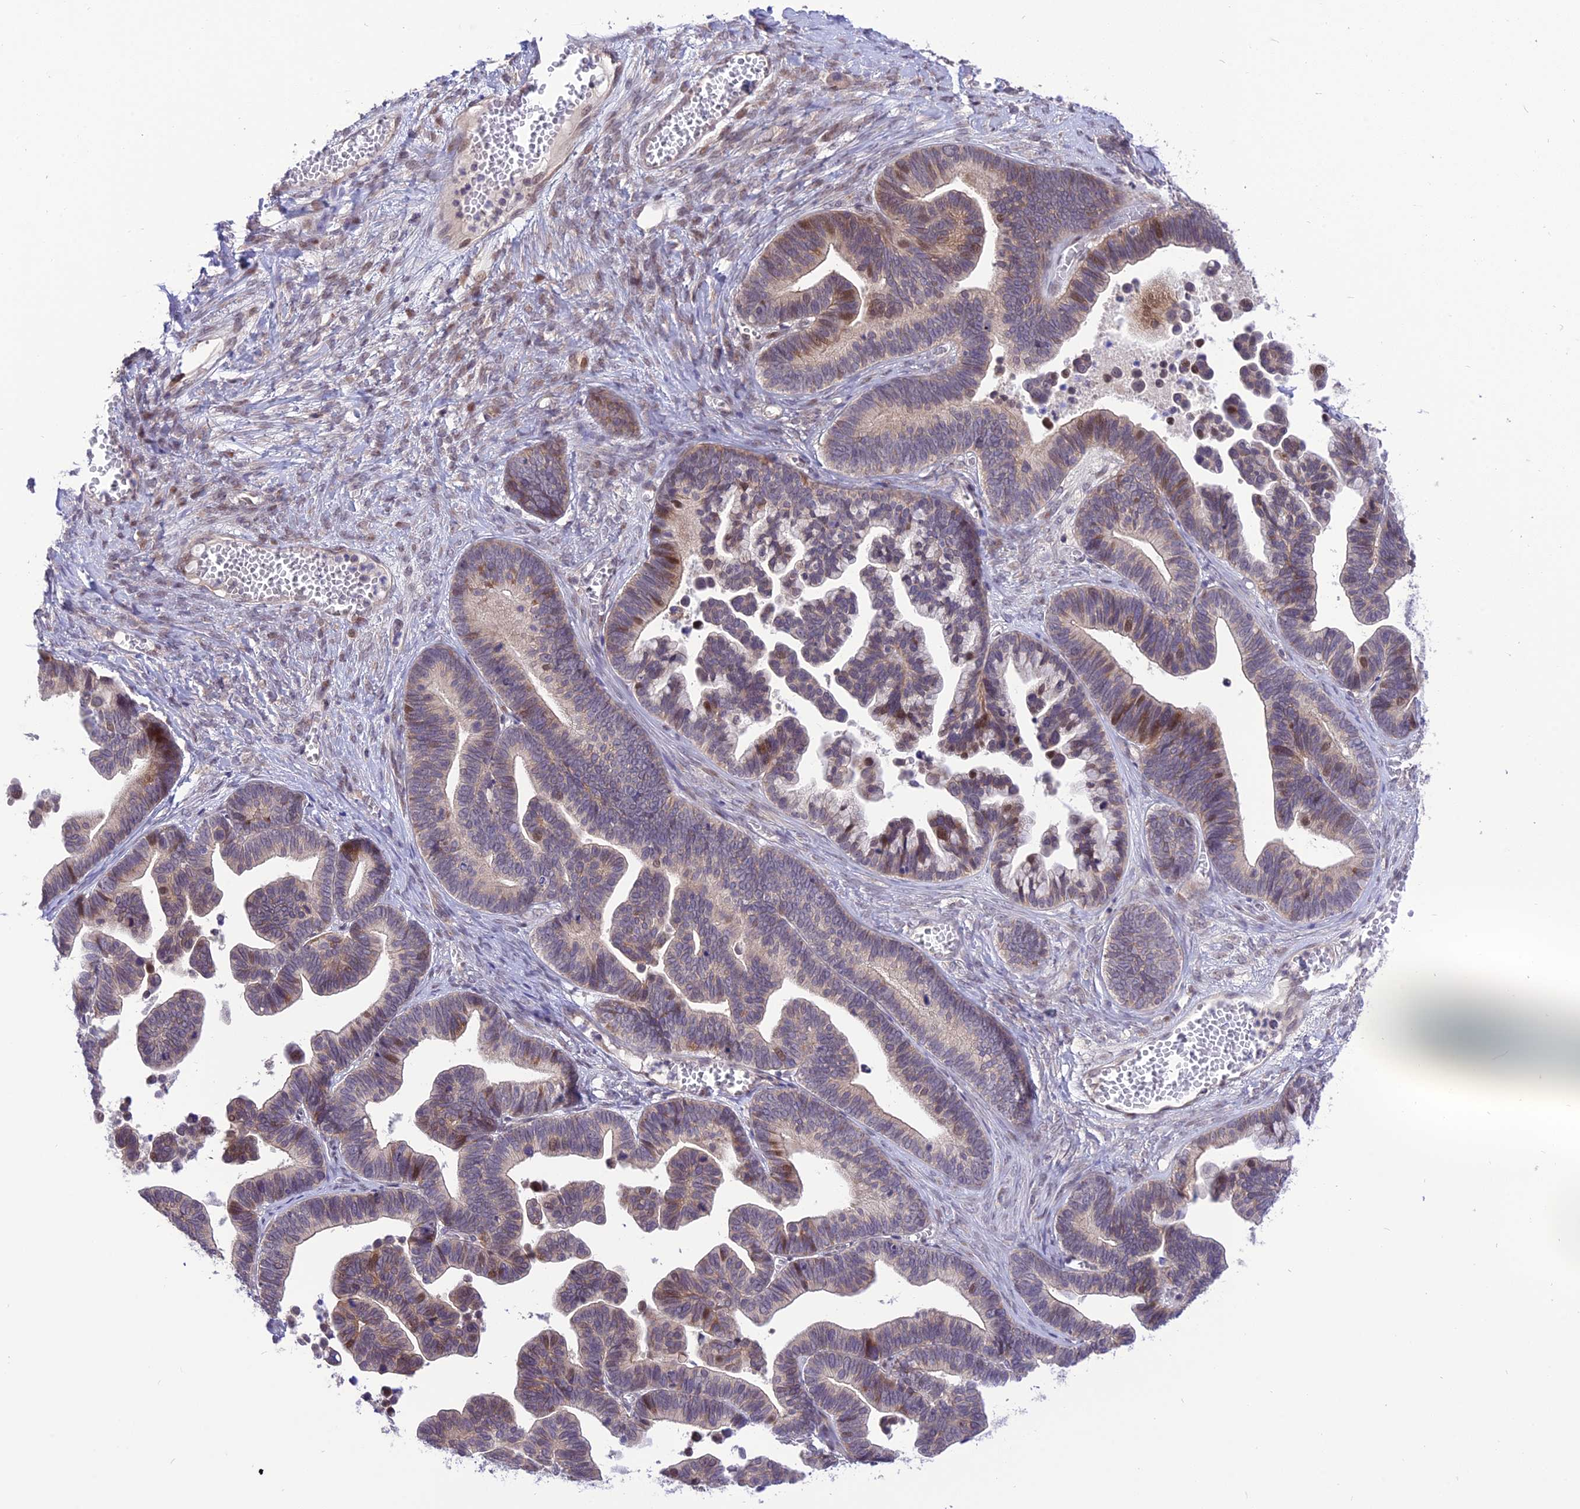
{"staining": {"intensity": "moderate", "quantity": "25%-75%", "location": "nuclear"}, "tissue": "ovarian cancer", "cell_type": "Tumor cells", "image_type": "cancer", "snomed": [{"axis": "morphology", "description": "Cystadenocarcinoma, serous, NOS"}, {"axis": "topography", "description": "Ovary"}], "caption": "Serous cystadenocarcinoma (ovarian) was stained to show a protein in brown. There is medium levels of moderate nuclear staining in approximately 25%-75% of tumor cells.", "gene": "ZNF837", "patient": {"sex": "female", "age": 56}}